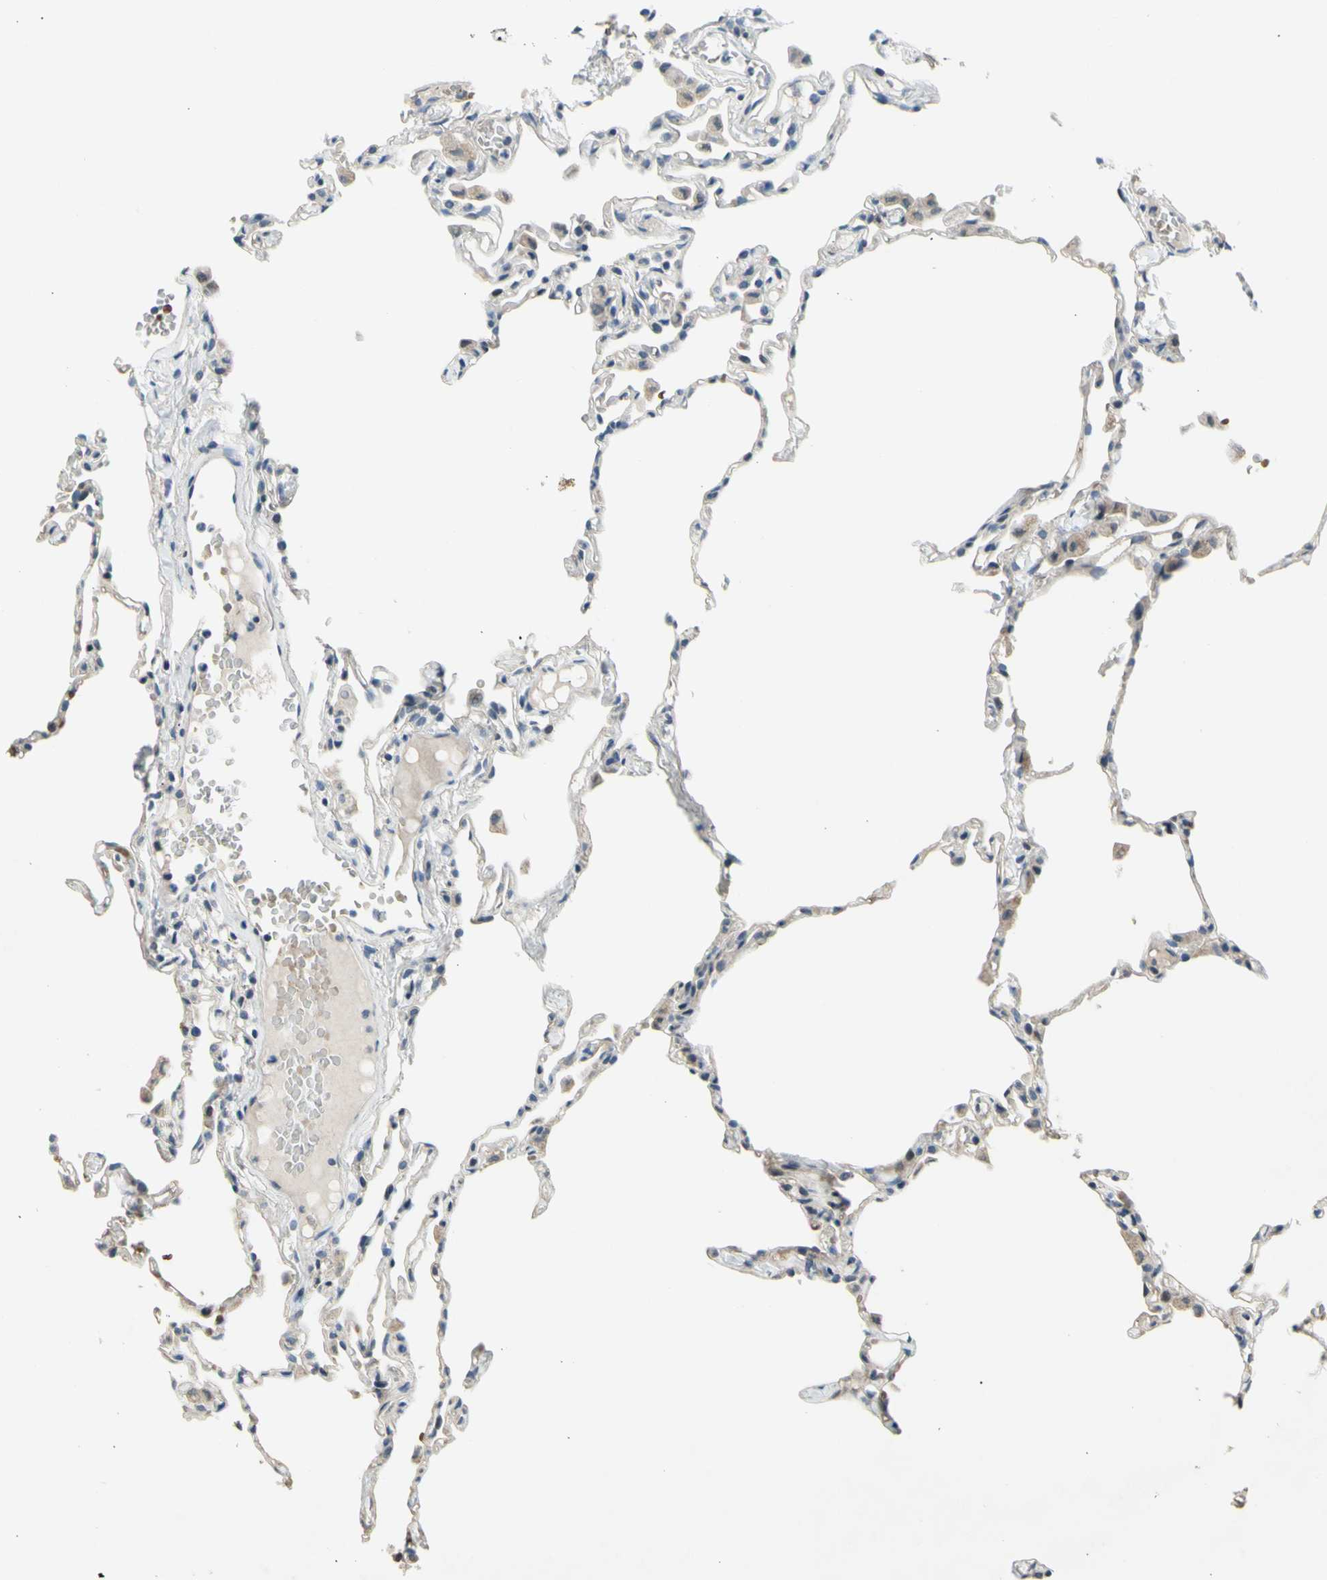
{"staining": {"intensity": "weak", "quantity": "<25%", "location": "cytoplasmic/membranous"}, "tissue": "lung", "cell_type": "Alveolar cells", "image_type": "normal", "snomed": [{"axis": "morphology", "description": "Normal tissue, NOS"}, {"axis": "topography", "description": "Lung"}], "caption": "The micrograph exhibits no staining of alveolar cells in benign lung. The staining was performed using DAB to visualize the protein expression in brown, while the nuclei were stained in blue with hematoxylin (Magnification: 20x).", "gene": "ZNF184", "patient": {"sex": "female", "age": 49}}